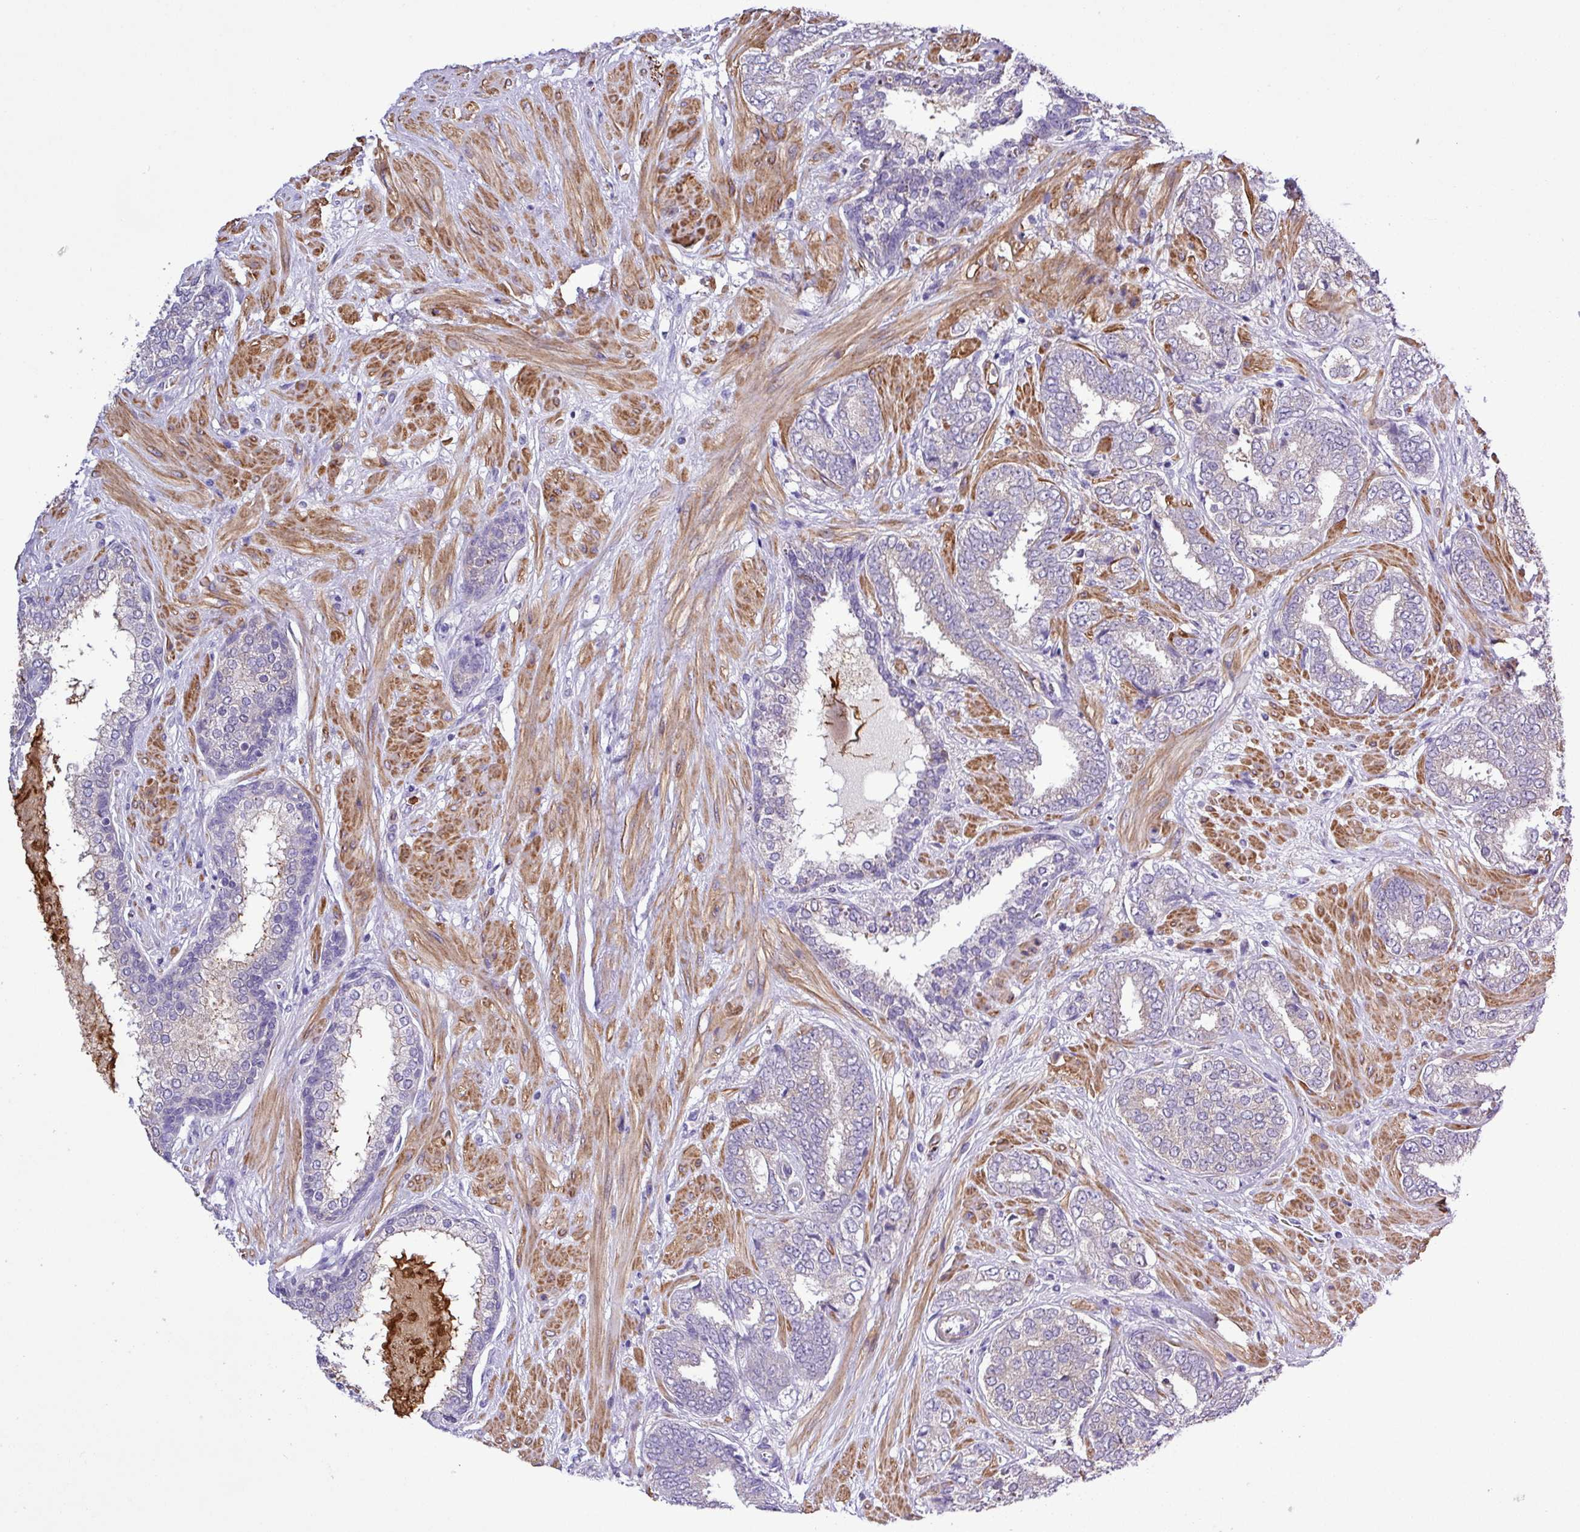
{"staining": {"intensity": "negative", "quantity": "none", "location": "none"}, "tissue": "prostate cancer", "cell_type": "Tumor cells", "image_type": "cancer", "snomed": [{"axis": "morphology", "description": "Adenocarcinoma, High grade"}, {"axis": "topography", "description": "Prostate"}], "caption": "IHC image of human prostate cancer (high-grade adenocarcinoma) stained for a protein (brown), which exhibits no staining in tumor cells.", "gene": "MGAT4B", "patient": {"sex": "male", "age": 72}}